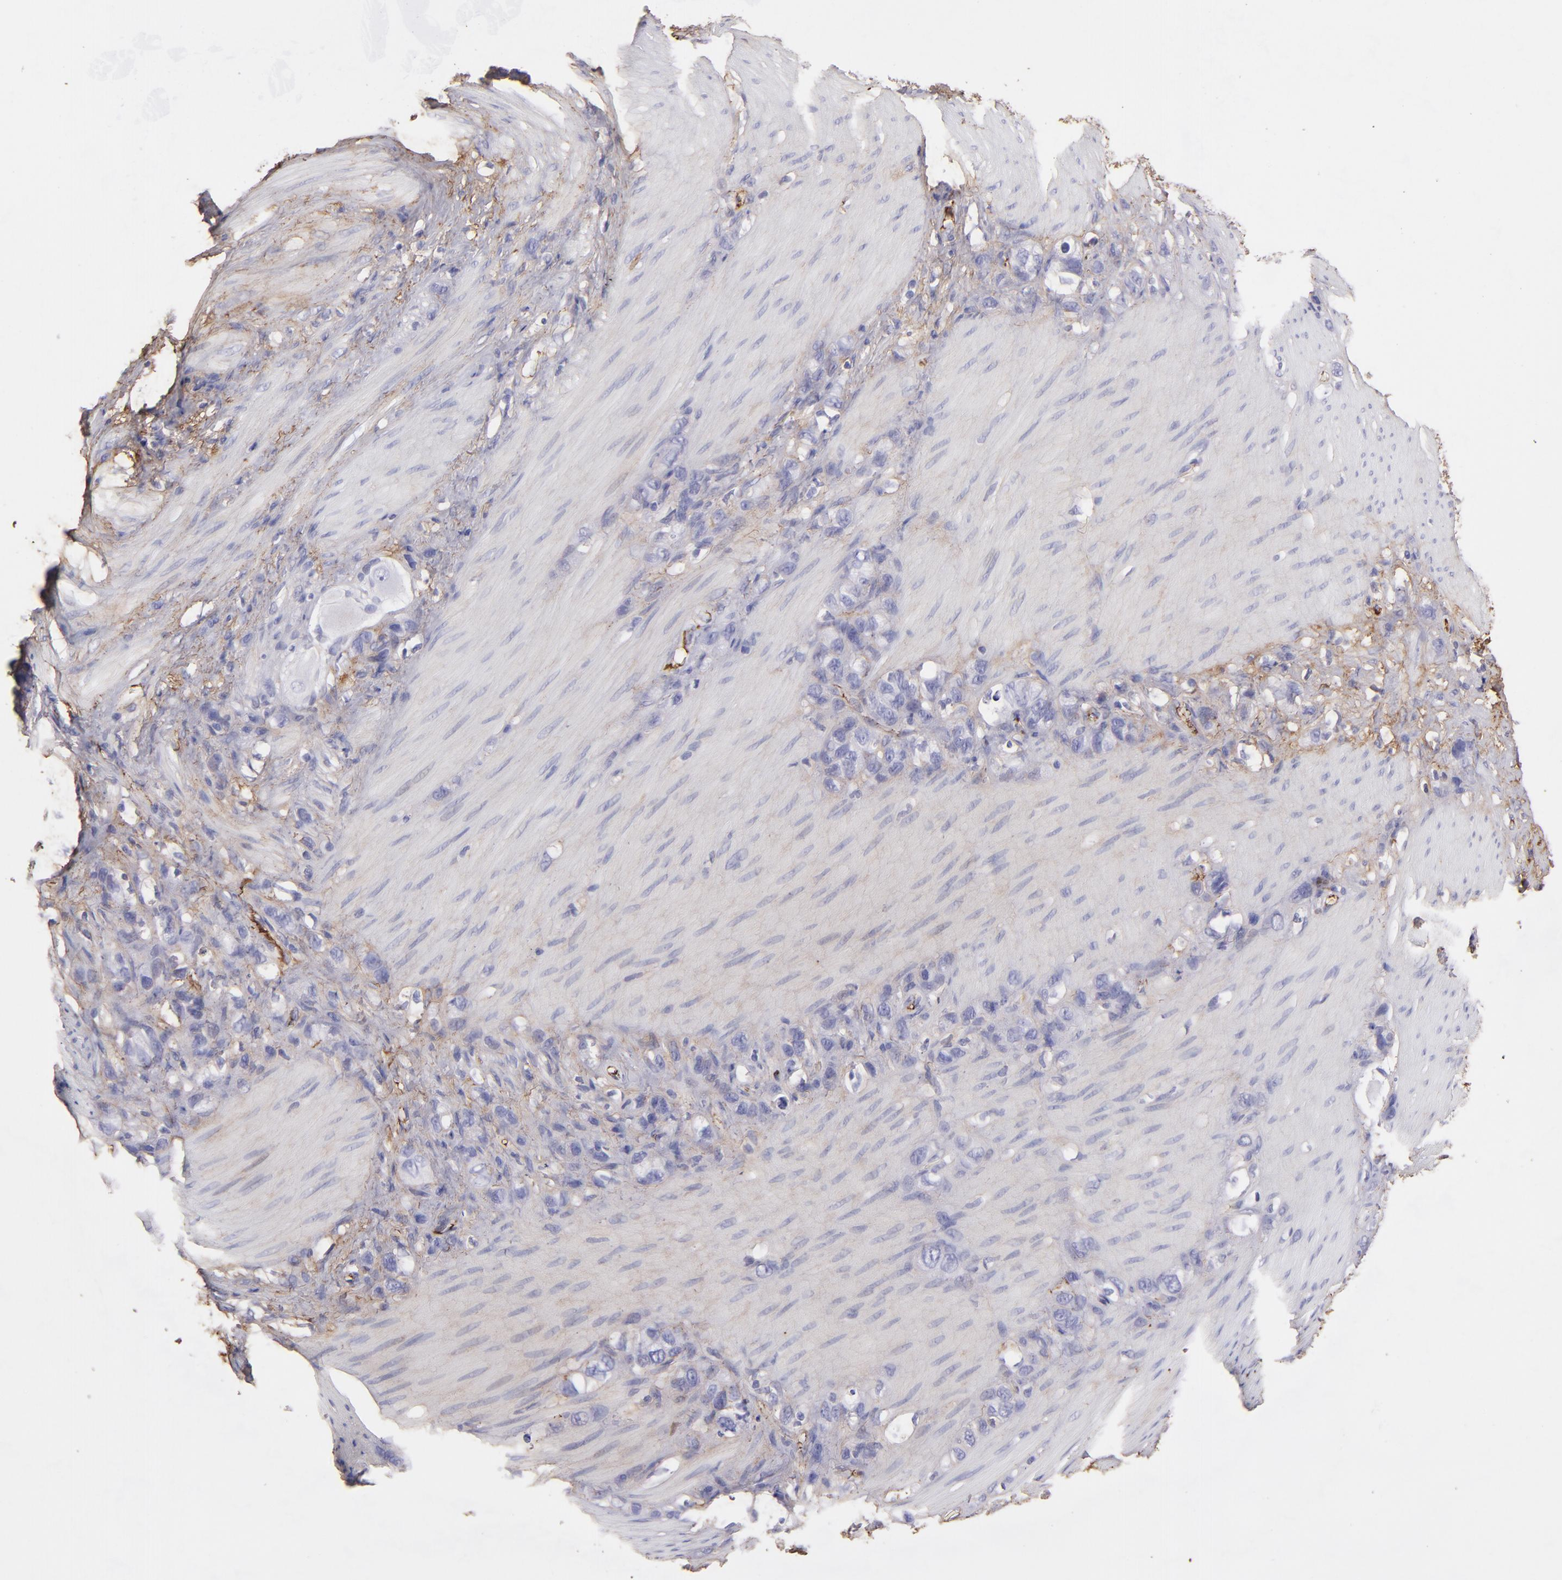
{"staining": {"intensity": "weak", "quantity": "<25%", "location": "cytoplasmic/membranous"}, "tissue": "stomach cancer", "cell_type": "Tumor cells", "image_type": "cancer", "snomed": [{"axis": "morphology", "description": "Normal tissue, NOS"}, {"axis": "morphology", "description": "Adenocarcinoma, NOS"}, {"axis": "morphology", "description": "Adenocarcinoma, High grade"}, {"axis": "topography", "description": "Stomach, upper"}, {"axis": "topography", "description": "Stomach"}], "caption": "Immunohistochemical staining of stomach cancer displays no significant expression in tumor cells.", "gene": "FGB", "patient": {"sex": "female", "age": 65}}